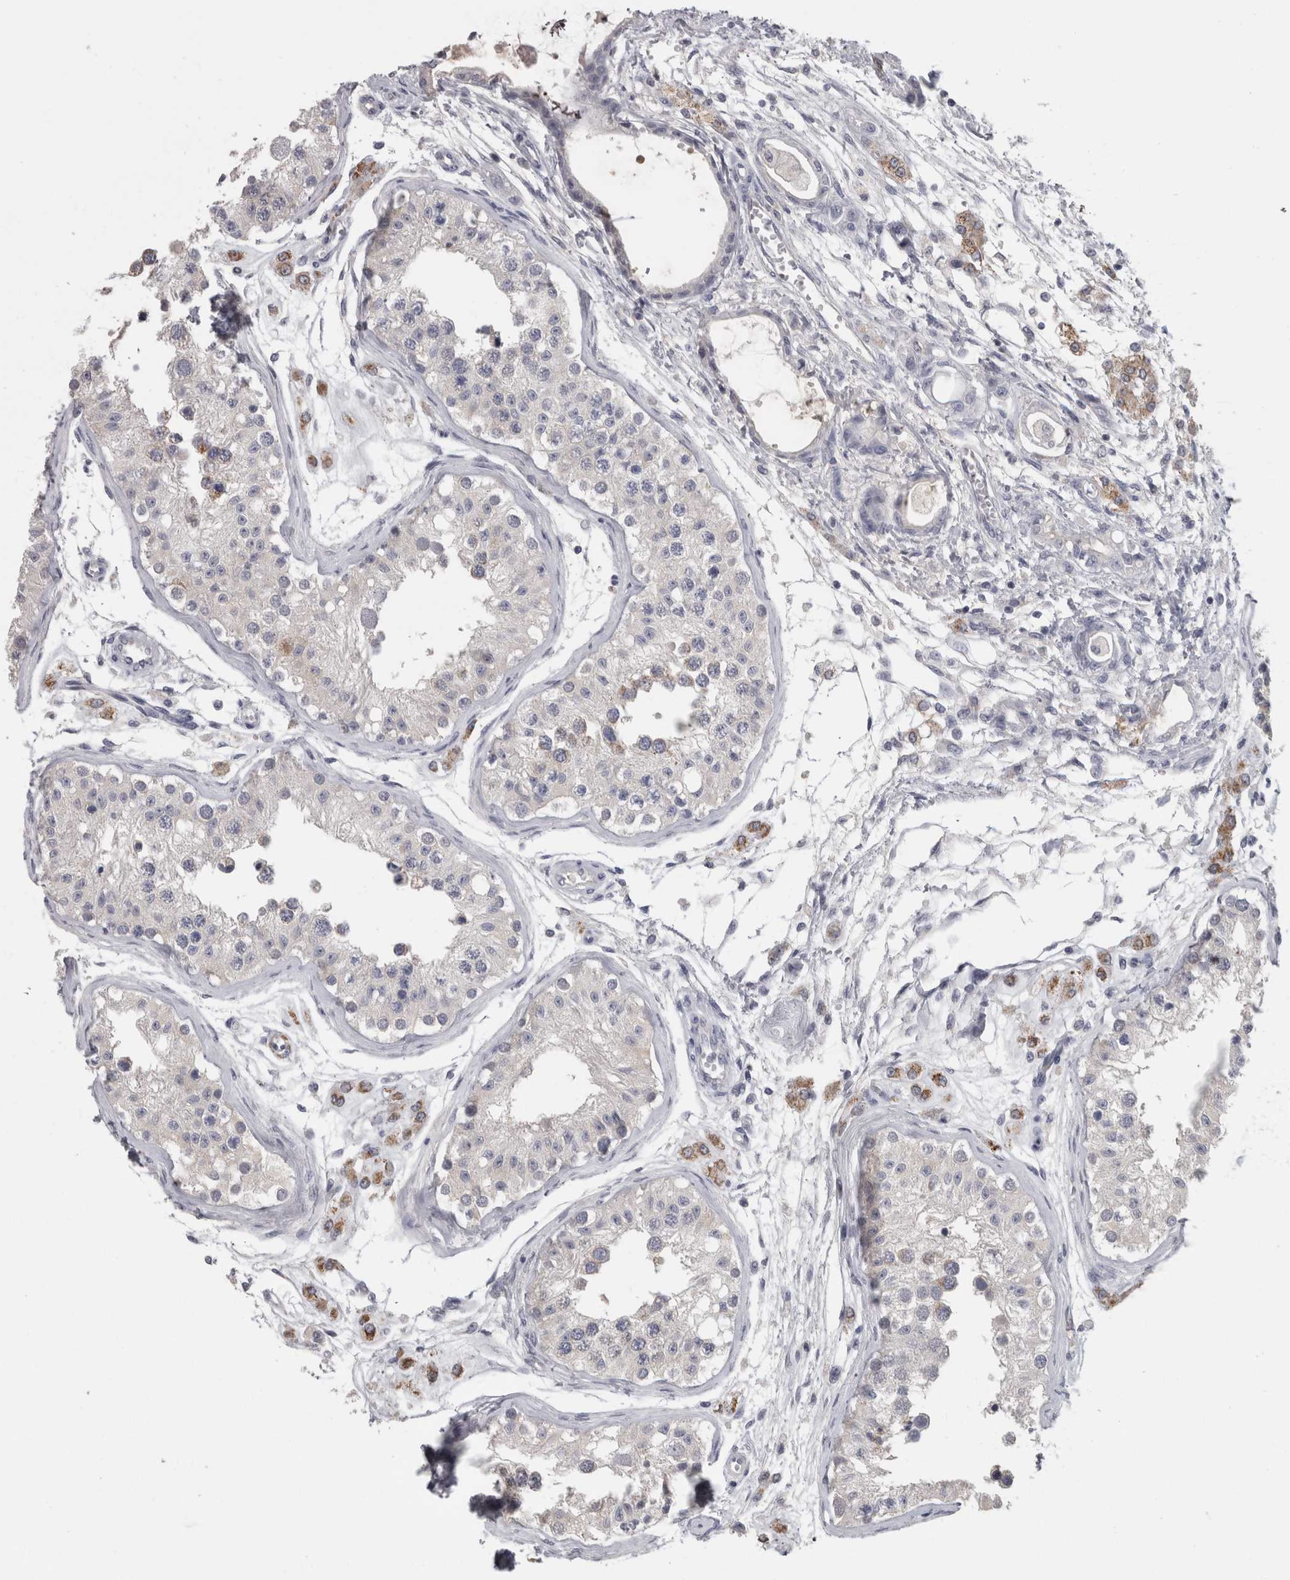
{"staining": {"intensity": "moderate", "quantity": "25%-75%", "location": "cytoplasmic/membranous"}, "tissue": "testis", "cell_type": "Cells in seminiferous ducts", "image_type": "normal", "snomed": [{"axis": "morphology", "description": "Normal tissue, NOS"}, {"axis": "morphology", "description": "Adenocarcinoma, metastatic, NOS"}, {"axis": "topography", "description": "Testis"}], "caption": "Testis was stained to show a protein in brown. There is medium levels of moderate cytoplasmic/membranous expression in approximately 25%-75% of cells in seminiferous ducts.", "gene": "TCAP", "patient": {"sex": "male", "age": 26}}